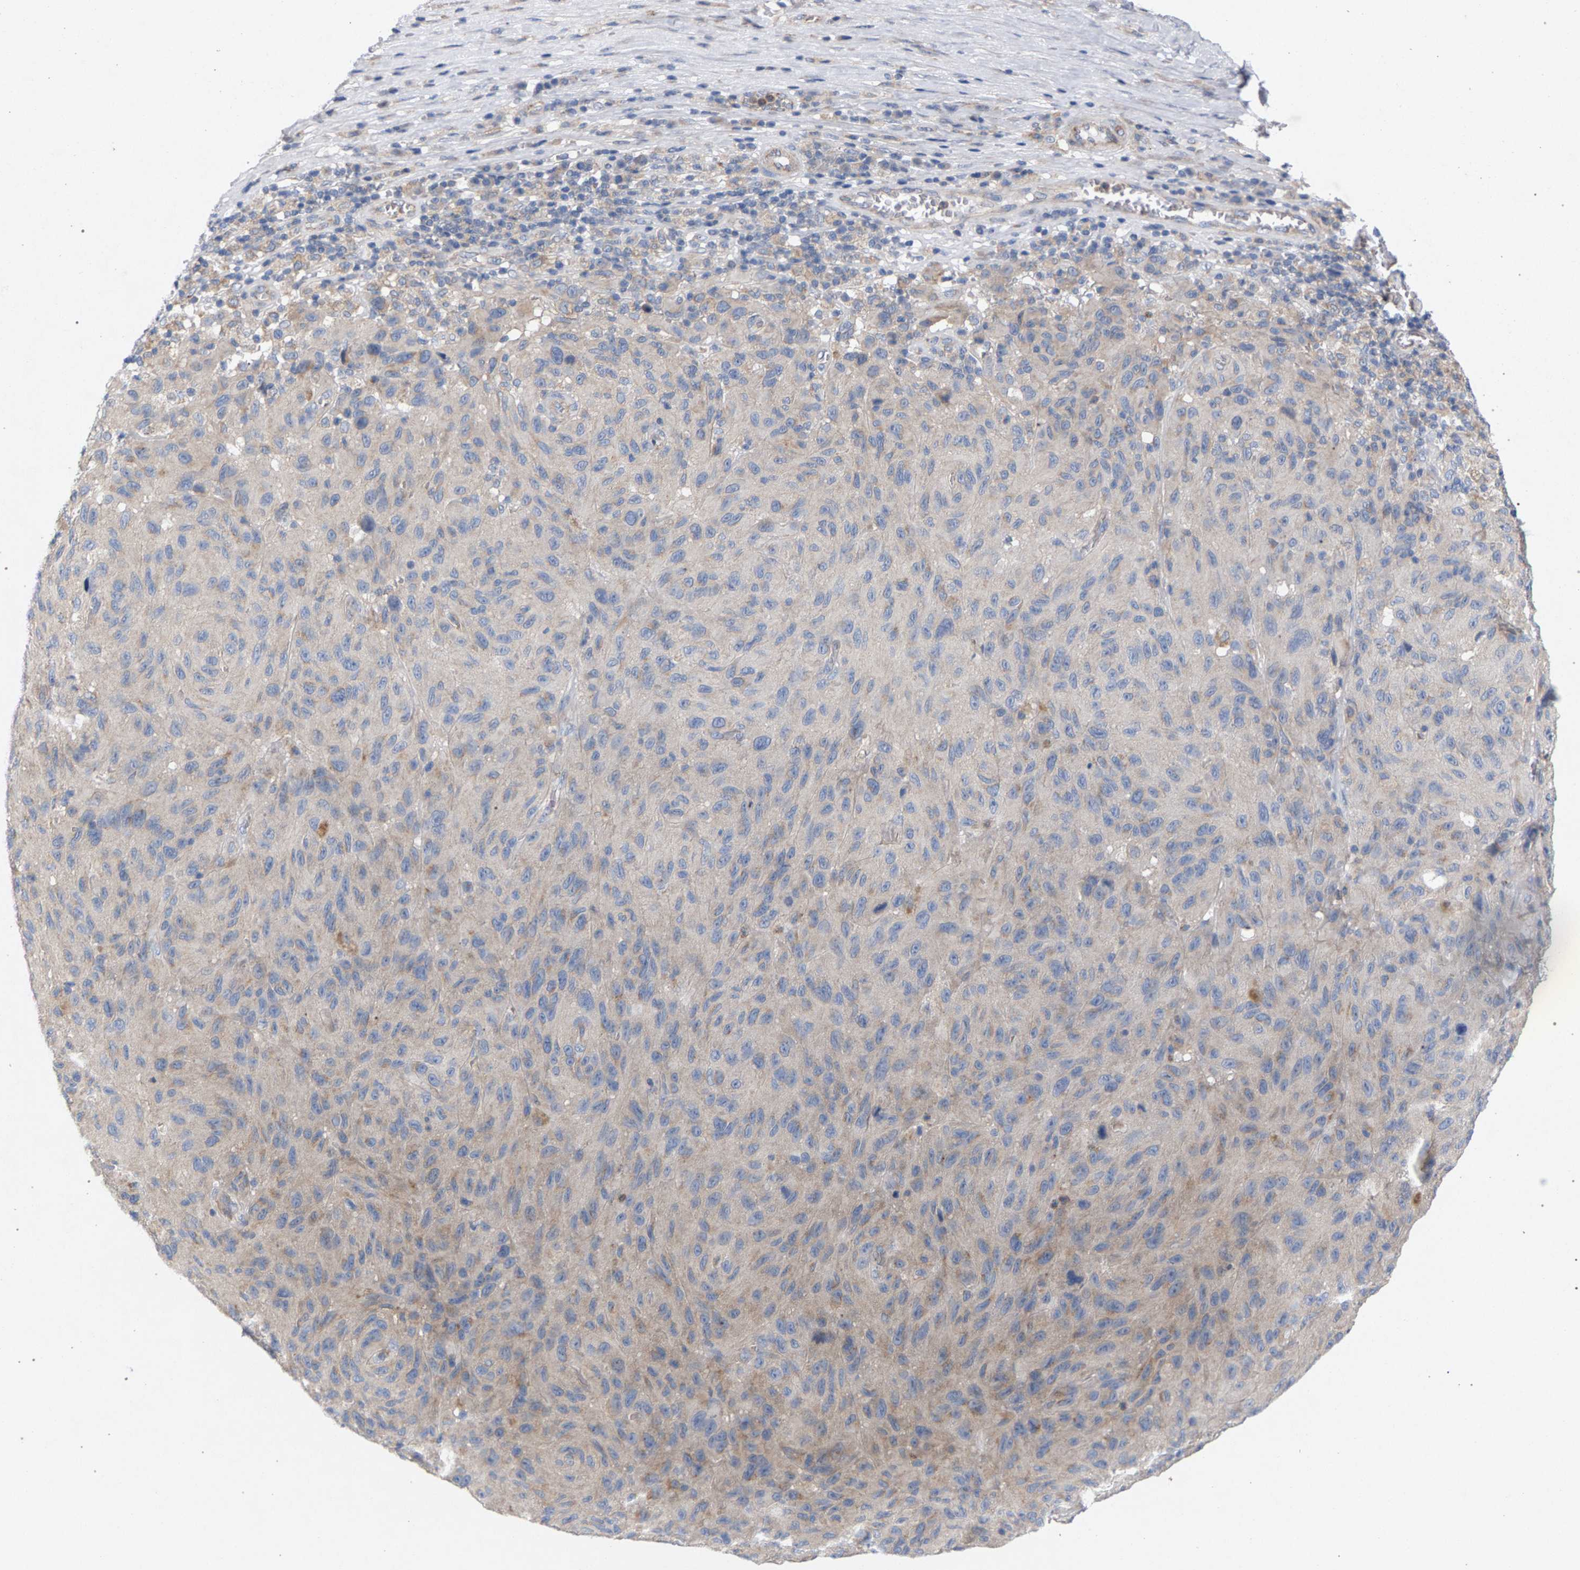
{"staining": {"intensity": "weak", "quantity": "<25%", "location": "cytoplasmic/membranous"}, "tissue": "melanoma", "cell_type": "Tumor cells", "image_type": "cancer", "snomed": [{"axis": "morphology", "description": "Malignant melanoma, NOS"}, {"axis": "topography", "description": "Skin"}], "caption": "Histopathology image shows no protein positivity in tumor cells of melanoma tissue.", "gene": "MAMDC2", "patient": {"sex": "male", "age": 66}}